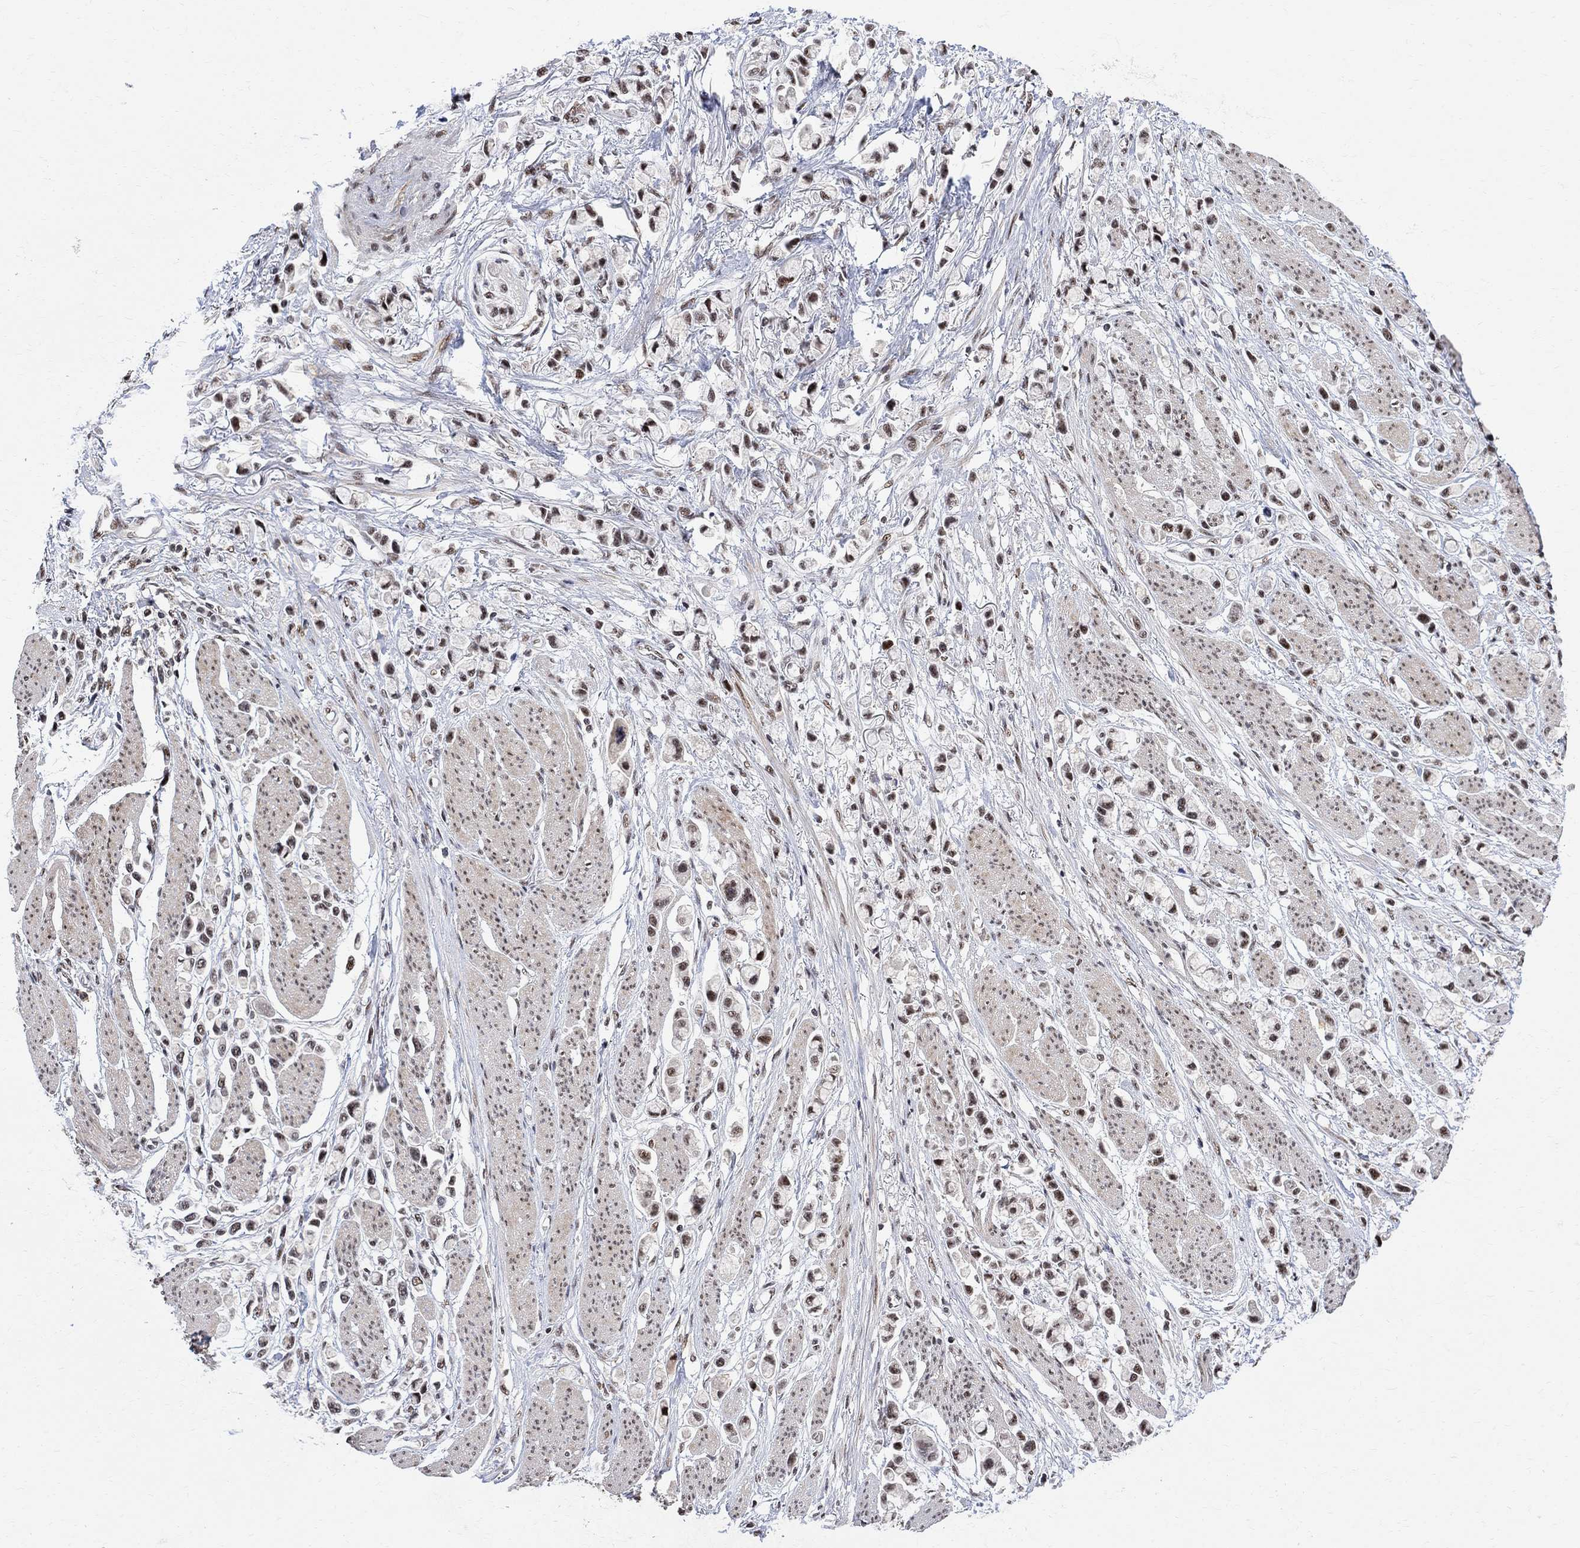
{"staining": {"intensity": "moderate", "quantity": ">75%", "location": "nuclear"}, "tissue": "stomach cancer", "cell_type": "Tumor cells", "image_type": "cancer", "snomed": [{"axis": "morphology", "description": "Adenocarcinoma, NOS"}, {"axis": "topography", "description": "Stomach"}], "caption": "Stomach cancer stained with immunohistochemistry (IHC) exhibits moderate nuclear expression in approximately >75% of tumor cells.", "gene": "E4F1", "patient": {"sex": "female", "age": 81}}